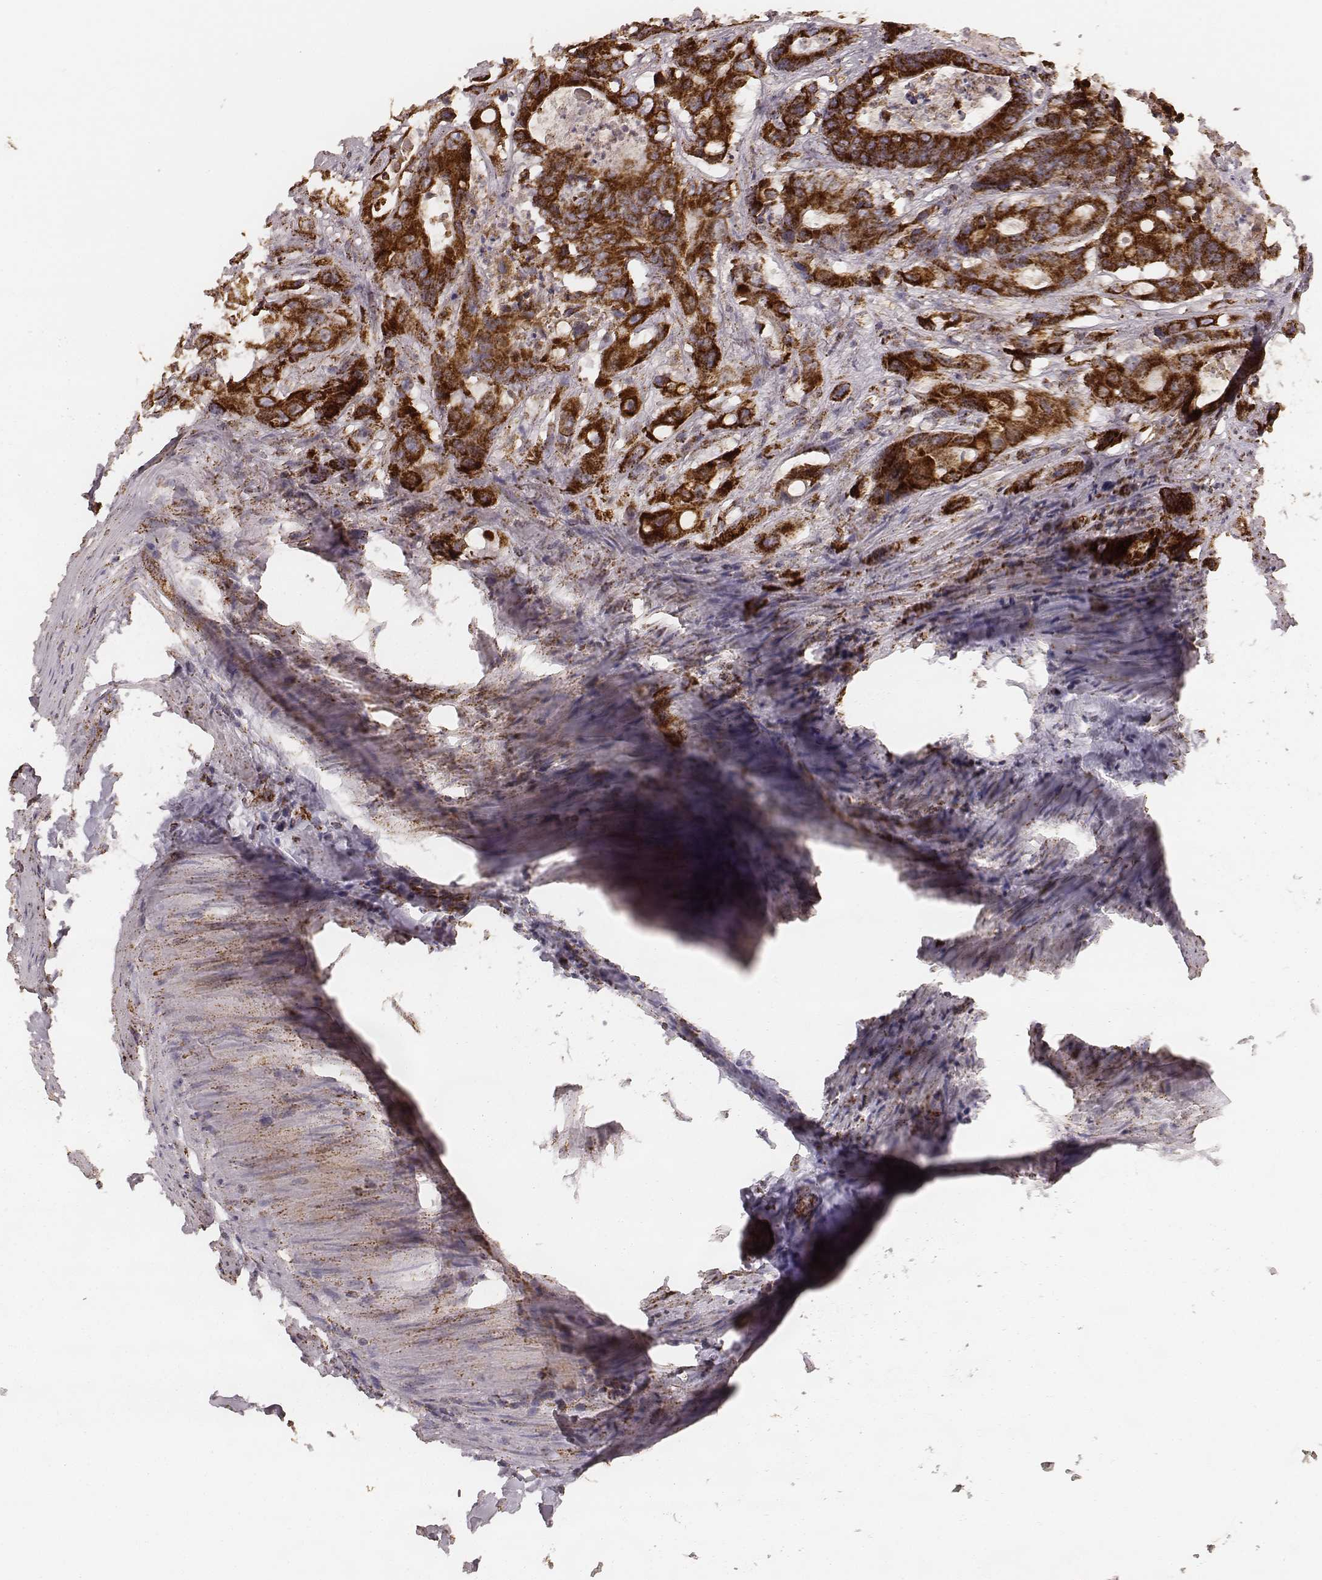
{"staining": {"intensity": "strong", "quantity": ">75%", "location": "cytoplasmic/membranous"}, "tissue": "colorectal cancer", "cell_type": "Tumor cells", "image_type": "cancer", "snomed": [{"axis": "morphology", "description": "Adenocarcinoma, NOS"}, {"axis": "topography", "description": "Rectum"}], "caption": "DAB (3,3'-diaminobenzidine) immunohistochemical staining of colorectal cancer (adenocarcinoma) exhibits strong cytoplasmic/membranous protein positivity in approximately >75% of tumor cells.", "gene": "CS", "patient": {"sex": "male", "age": 54}}